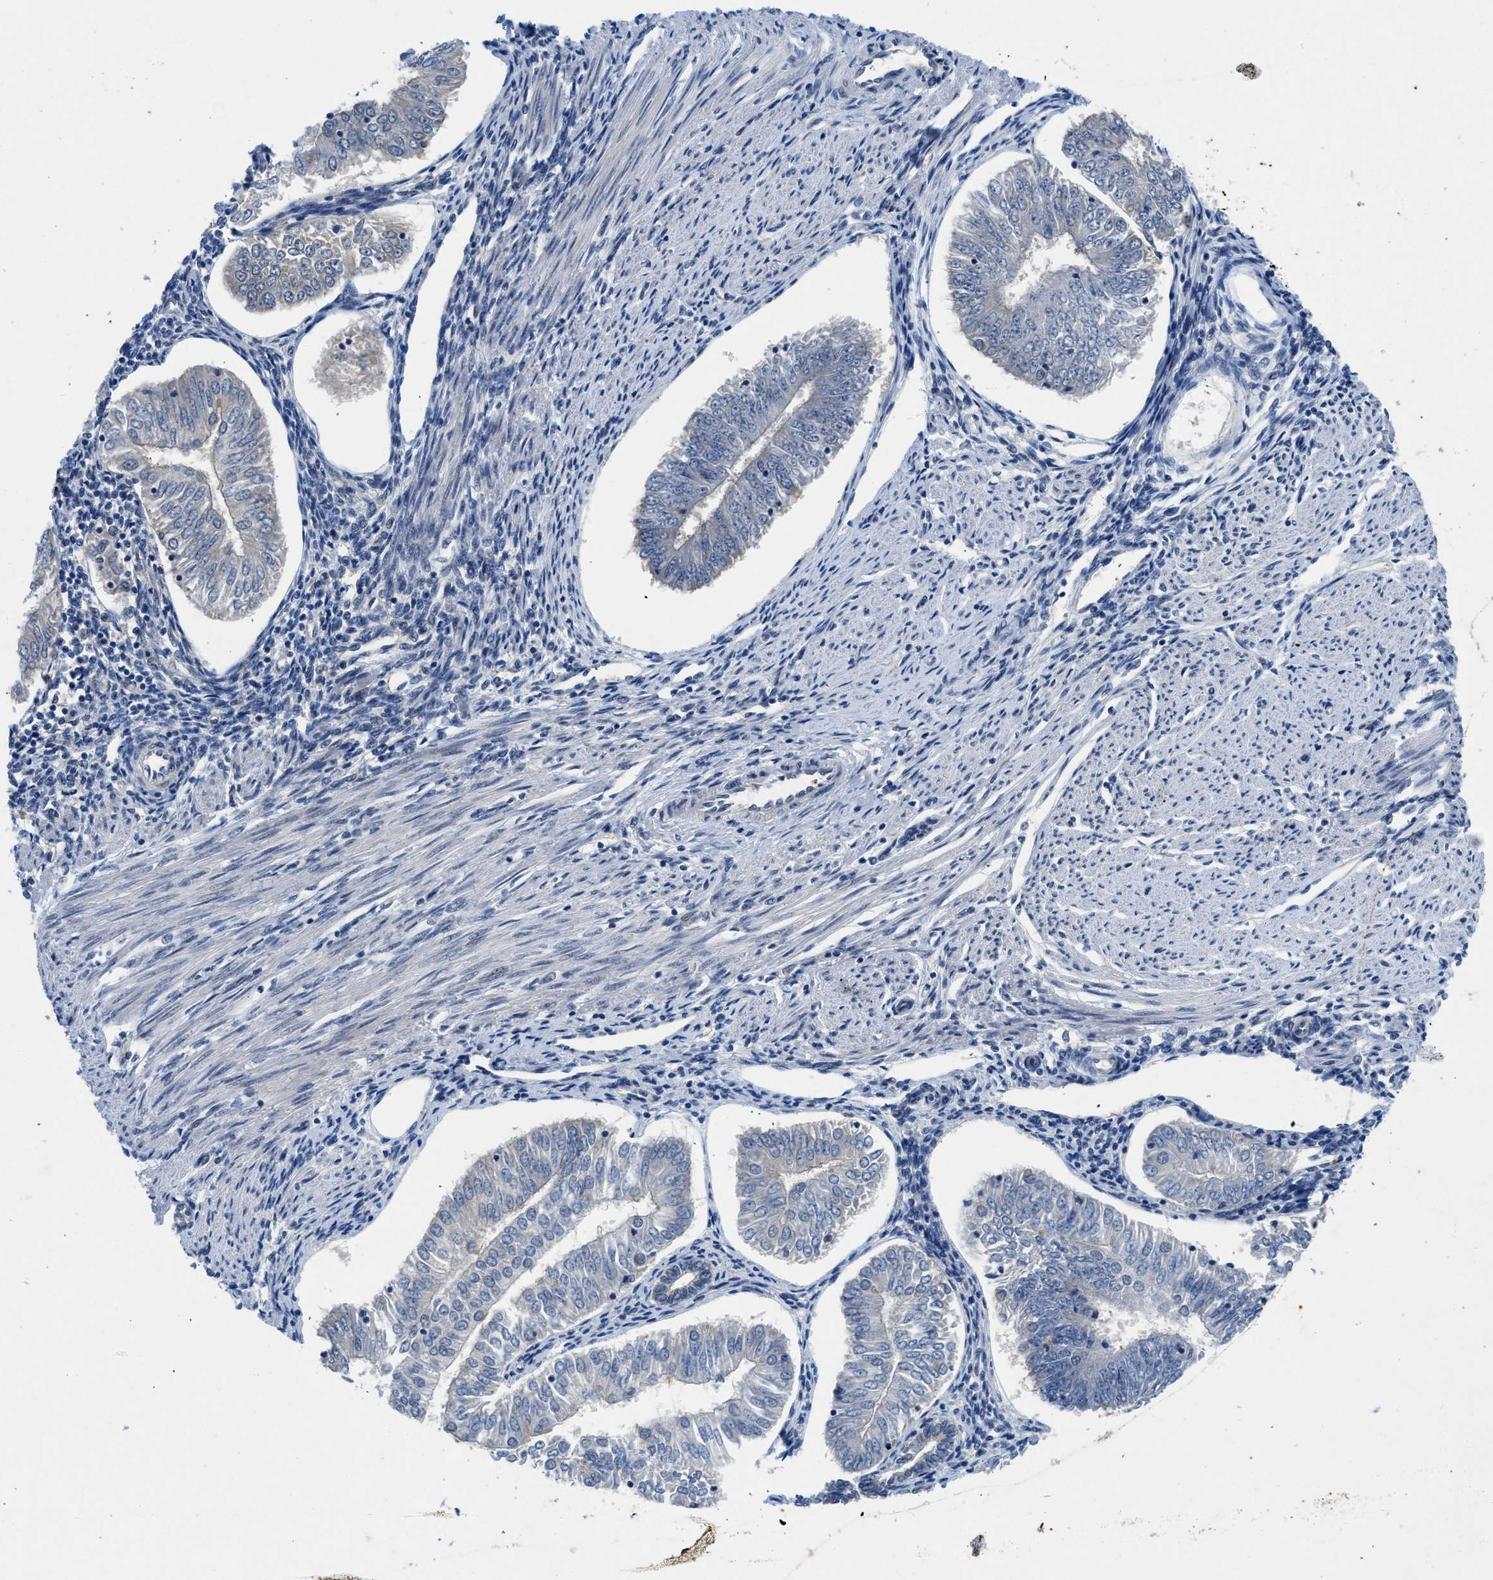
{"staining": {"intensity": "negative", "quantity": "none", "location": "none"}, "tissue": "endometrial cancer", "cell_type": "Tumor cells", "image_type": "cancer", "snomed": [{"axis": "morphology", "description": "Adenocarcinoma, NOS"}, {"axis": "topography", "description": "Endometrium"}], "caption": "An image of adenocarcinoma (endometrial) stained for a protein reveals no brown staining in tumor cells.", "gene": "COPS2", "patient": {"sex": "female", "age": 53}}